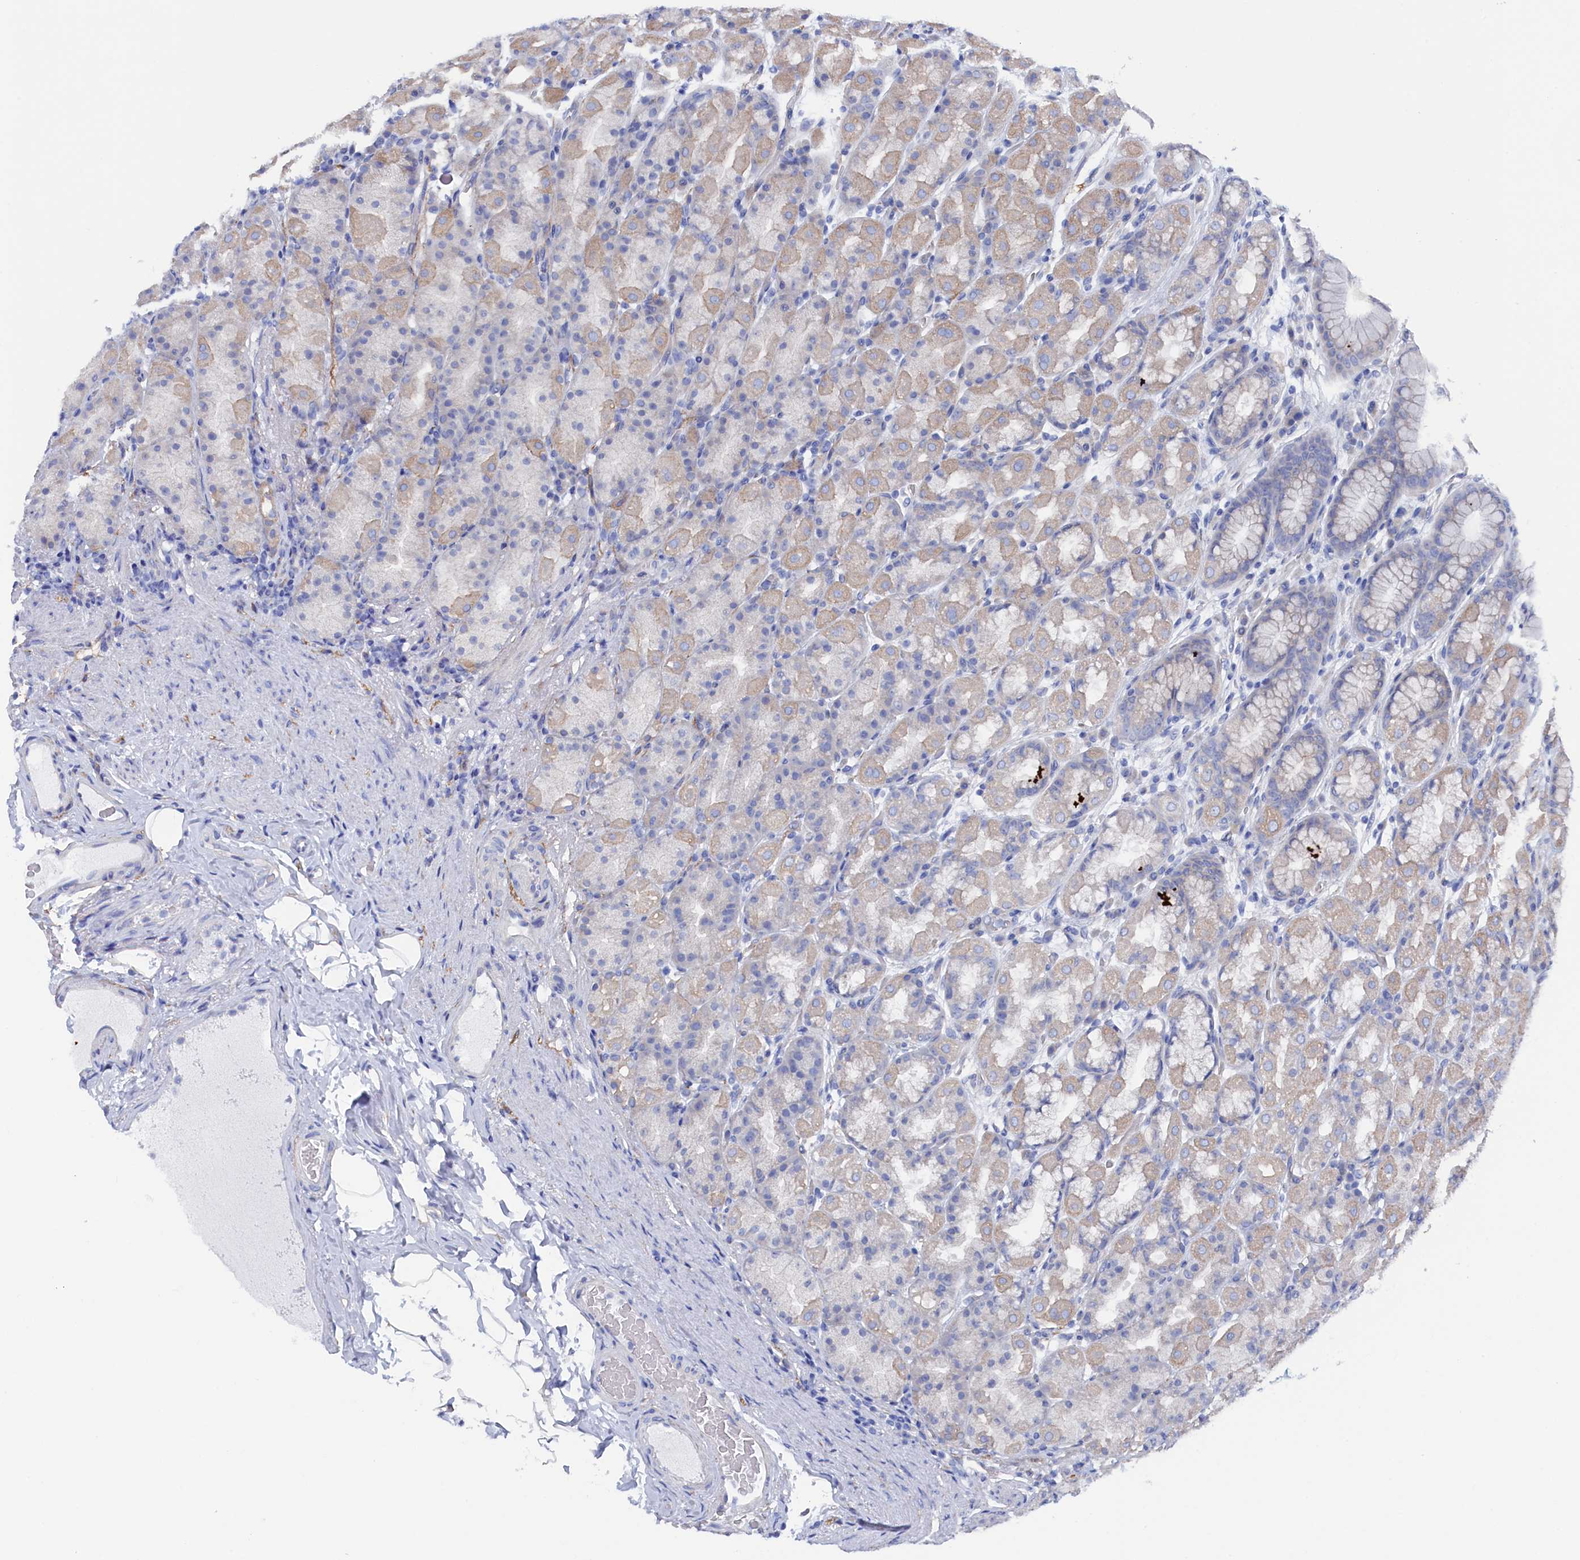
{"staining": {"intensity": "weak", "quantity": "25%-75%", "location": "cytoplasmic/membranous"}, "tissue": "stomach", "cell_type": "Glandular cells", "image_type": "normal", "snomed": [{"axis": "morphology", "description": "Normal tissue, NOS"}, {"axis": "topography", "description": "Stomach, upper"}], "caption": "An immunohistochemistry image of unremarkable tissue is shown. Protein staining in brown highlights weak cytoplasmic/membranous positivity in stomach within glandular cells.", "gene": "TMOD2", "patient": {"sex": "male", "age": 68}}